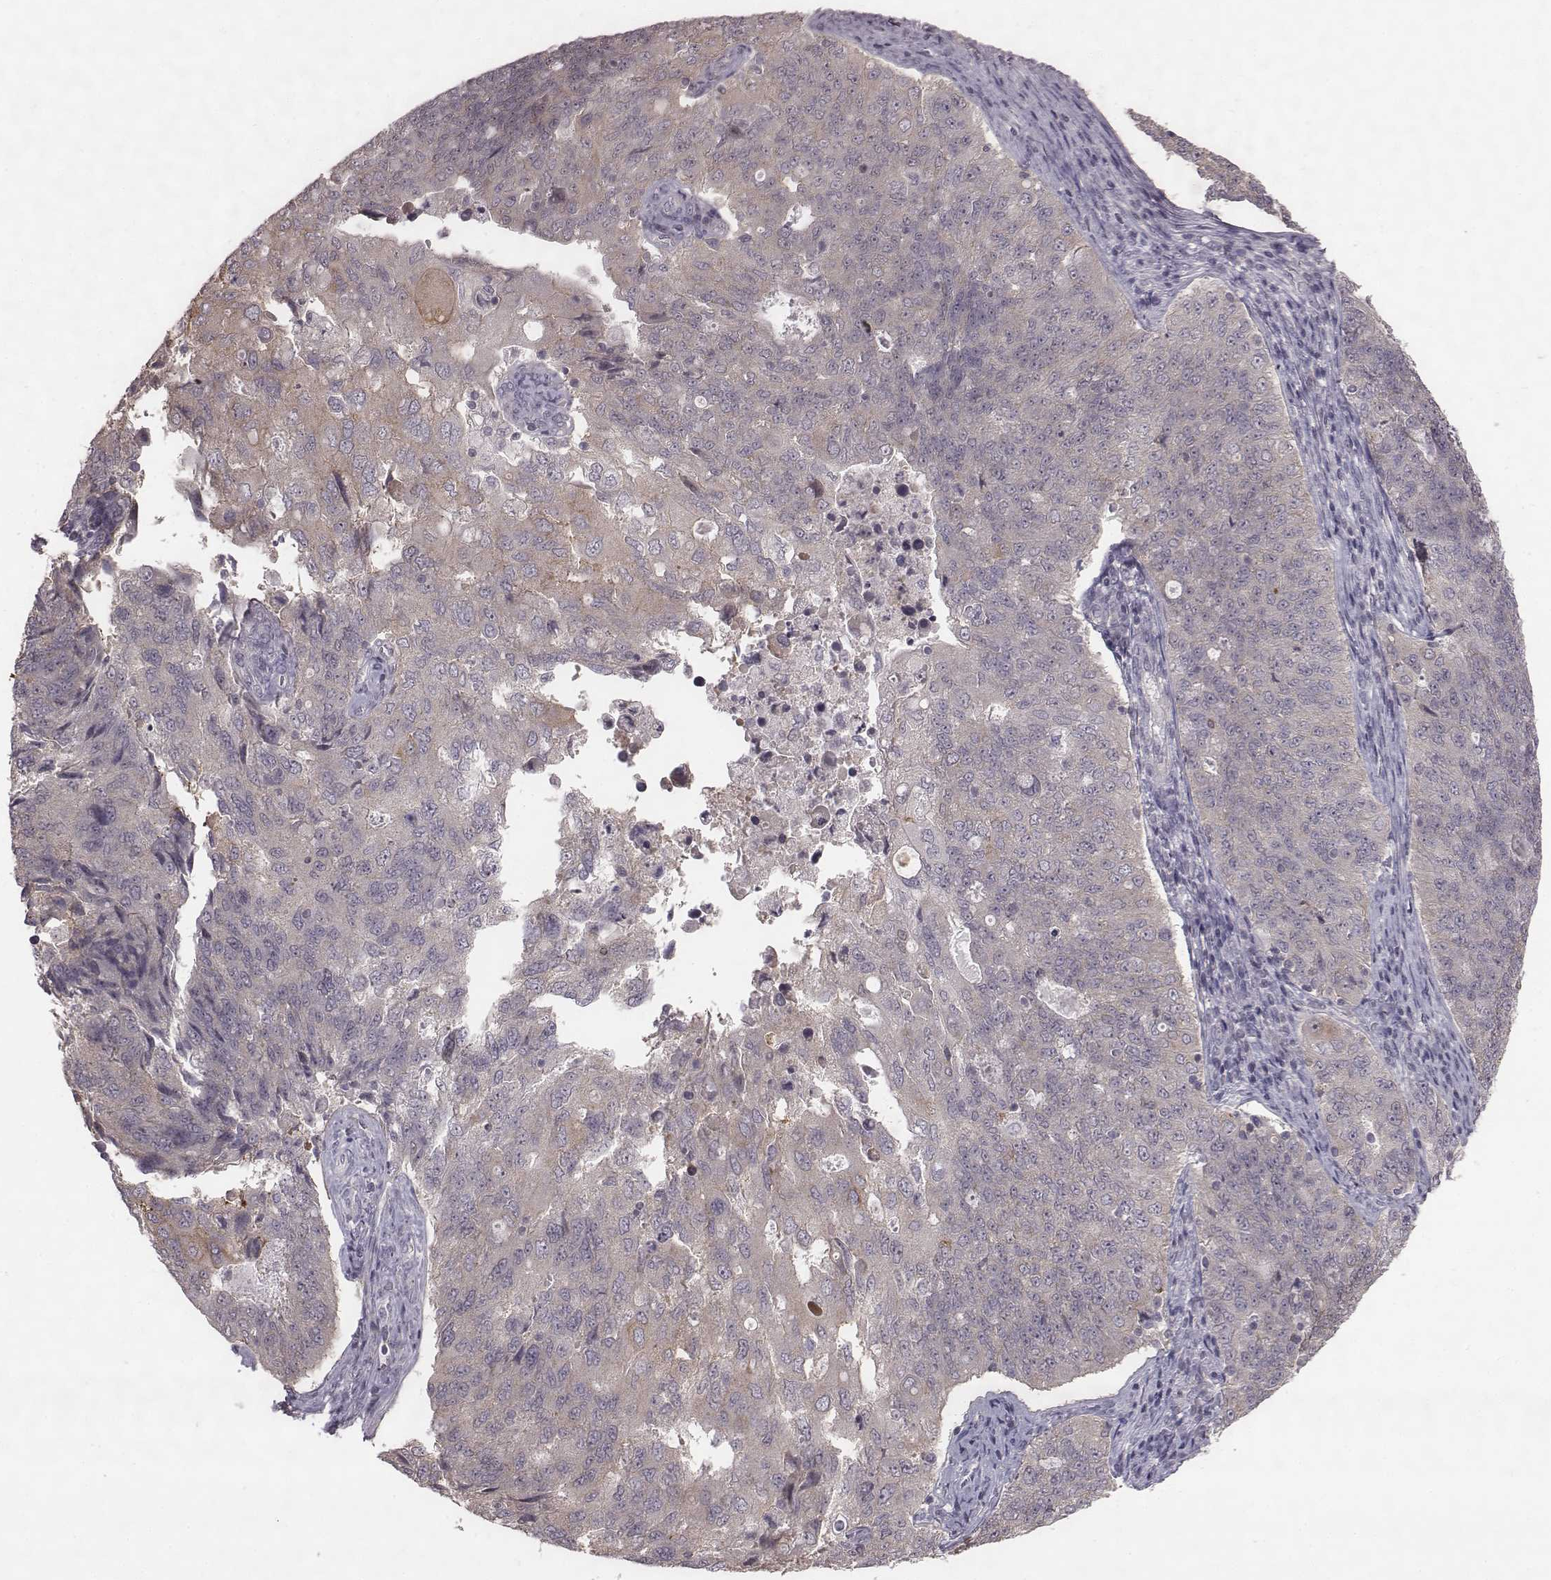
{"staining": {"intensity": "weak", "quantity": "25%-75%", "location": "cytoplasmic/membranous"}, "tissue": "endometrial cancer", "cell_type": "Tumor cells", "image_type": "cancer", "snomed": [{"axis": "morphology", "description": "Adenocarcinoma, NOS"}, {"axis": "topography", "description": "Endometrium"}], "caption": "Weak cytoplasmic/membranous expression for a protein is present in about 25%-75% of tumor cells of endometrial cancer (adenocarcinoma) using IHC.", "gene": "BICDL1", "patient": {"sex": "female", "age": 43}}